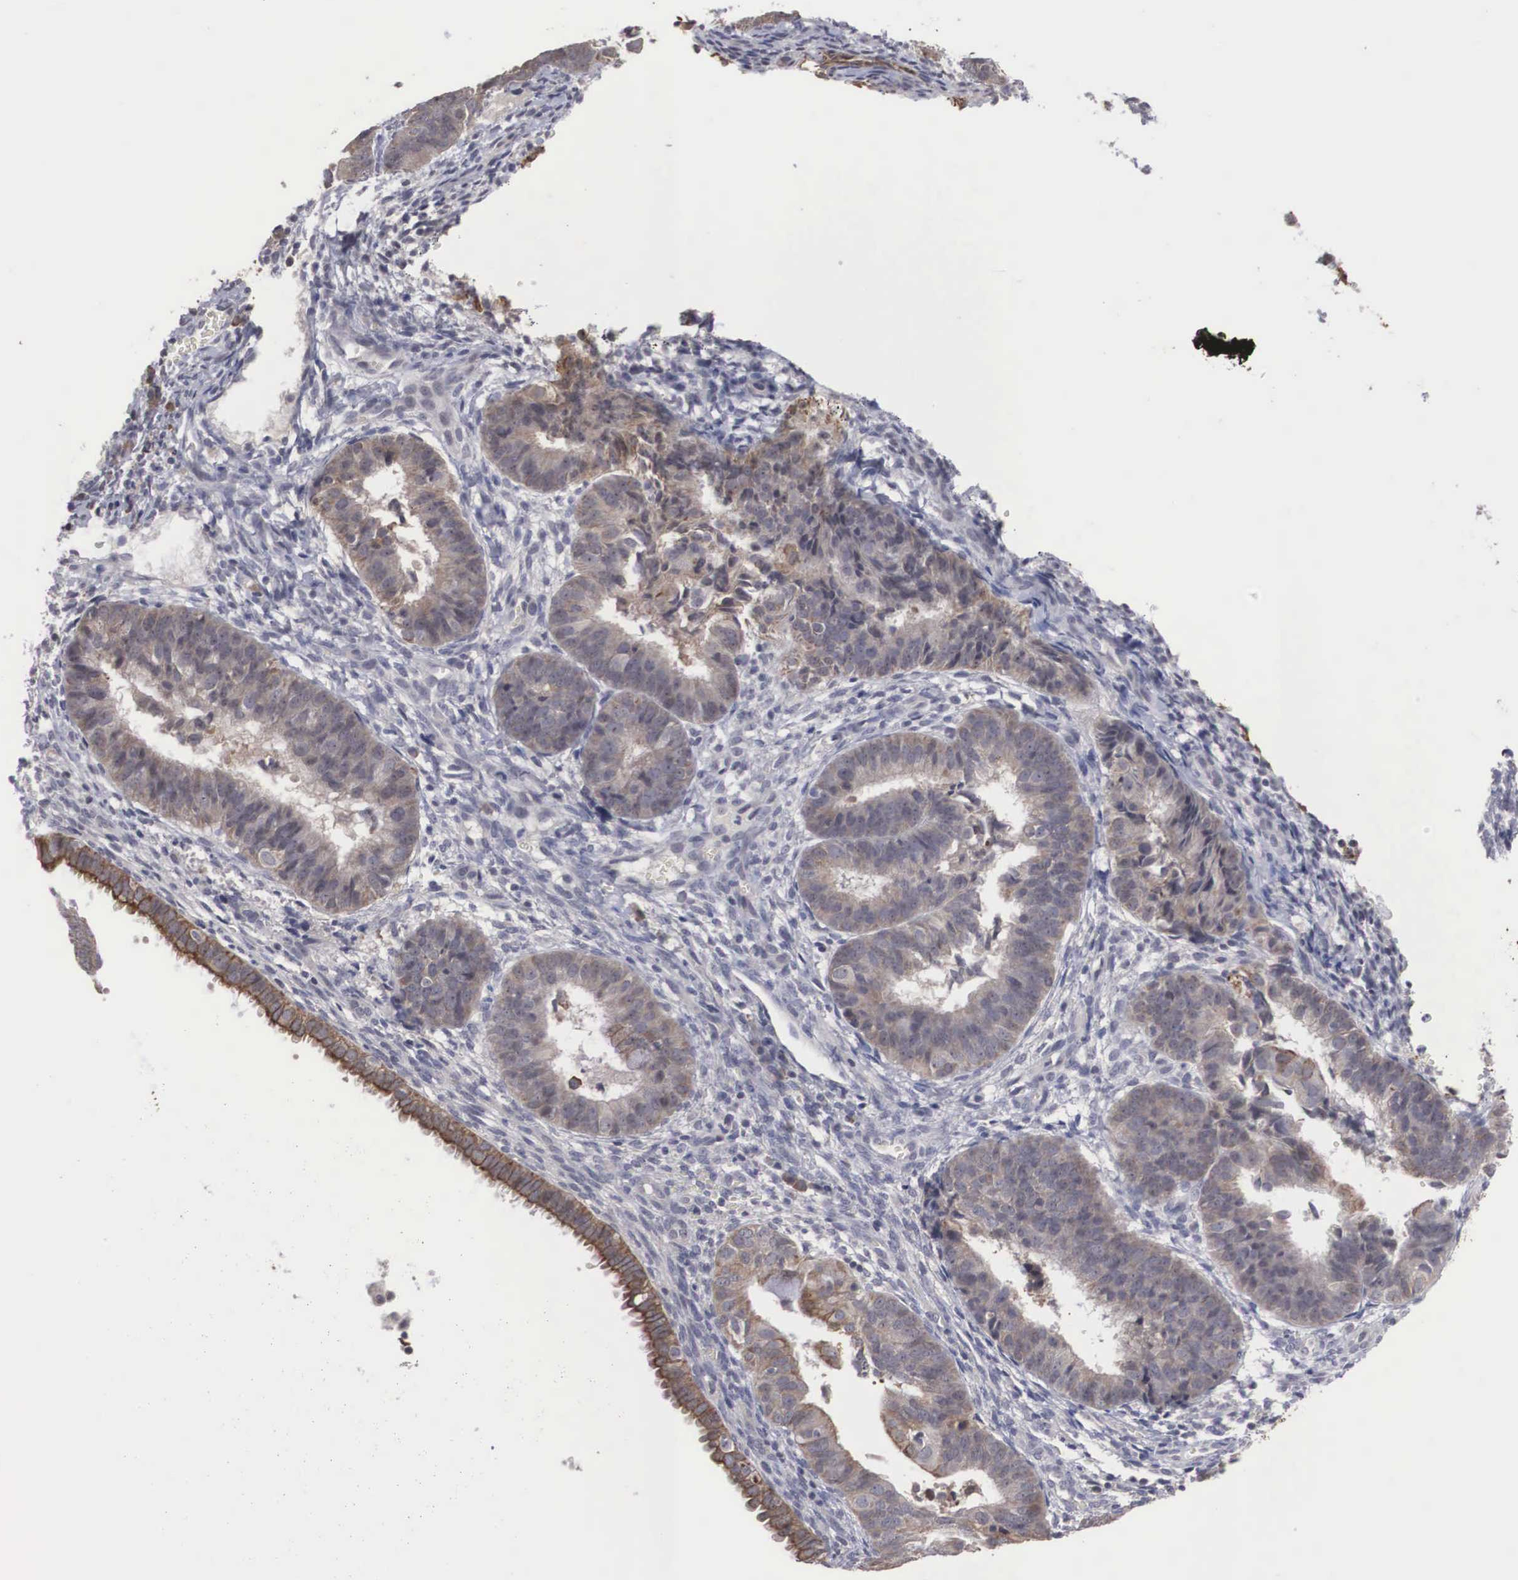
{"staining": {"intensity": "weak", "quantity": "25%-75%", "location": "cytoplasmic/membranous"}, "tissue": "endometrial cancer", "cell_type": "Tumor cells", "image_type": "cancer", "snomed": [{"axis": "morphology", "description": "Adenocarcinoma, NOS"}, {"axis": "topography", "description": "Endometrium"}], "caption": "Immunohistochemistry (IHC) (DAB (3,3'-diaminobenzidine)) staining of human endometrial adenocarcinoma displays weak cytoplasmic/membranous protein expression in approximately 25%-75% of tumor cells.", "gene": "WDR89", "patient": {"sex": "female", "age": 63}}